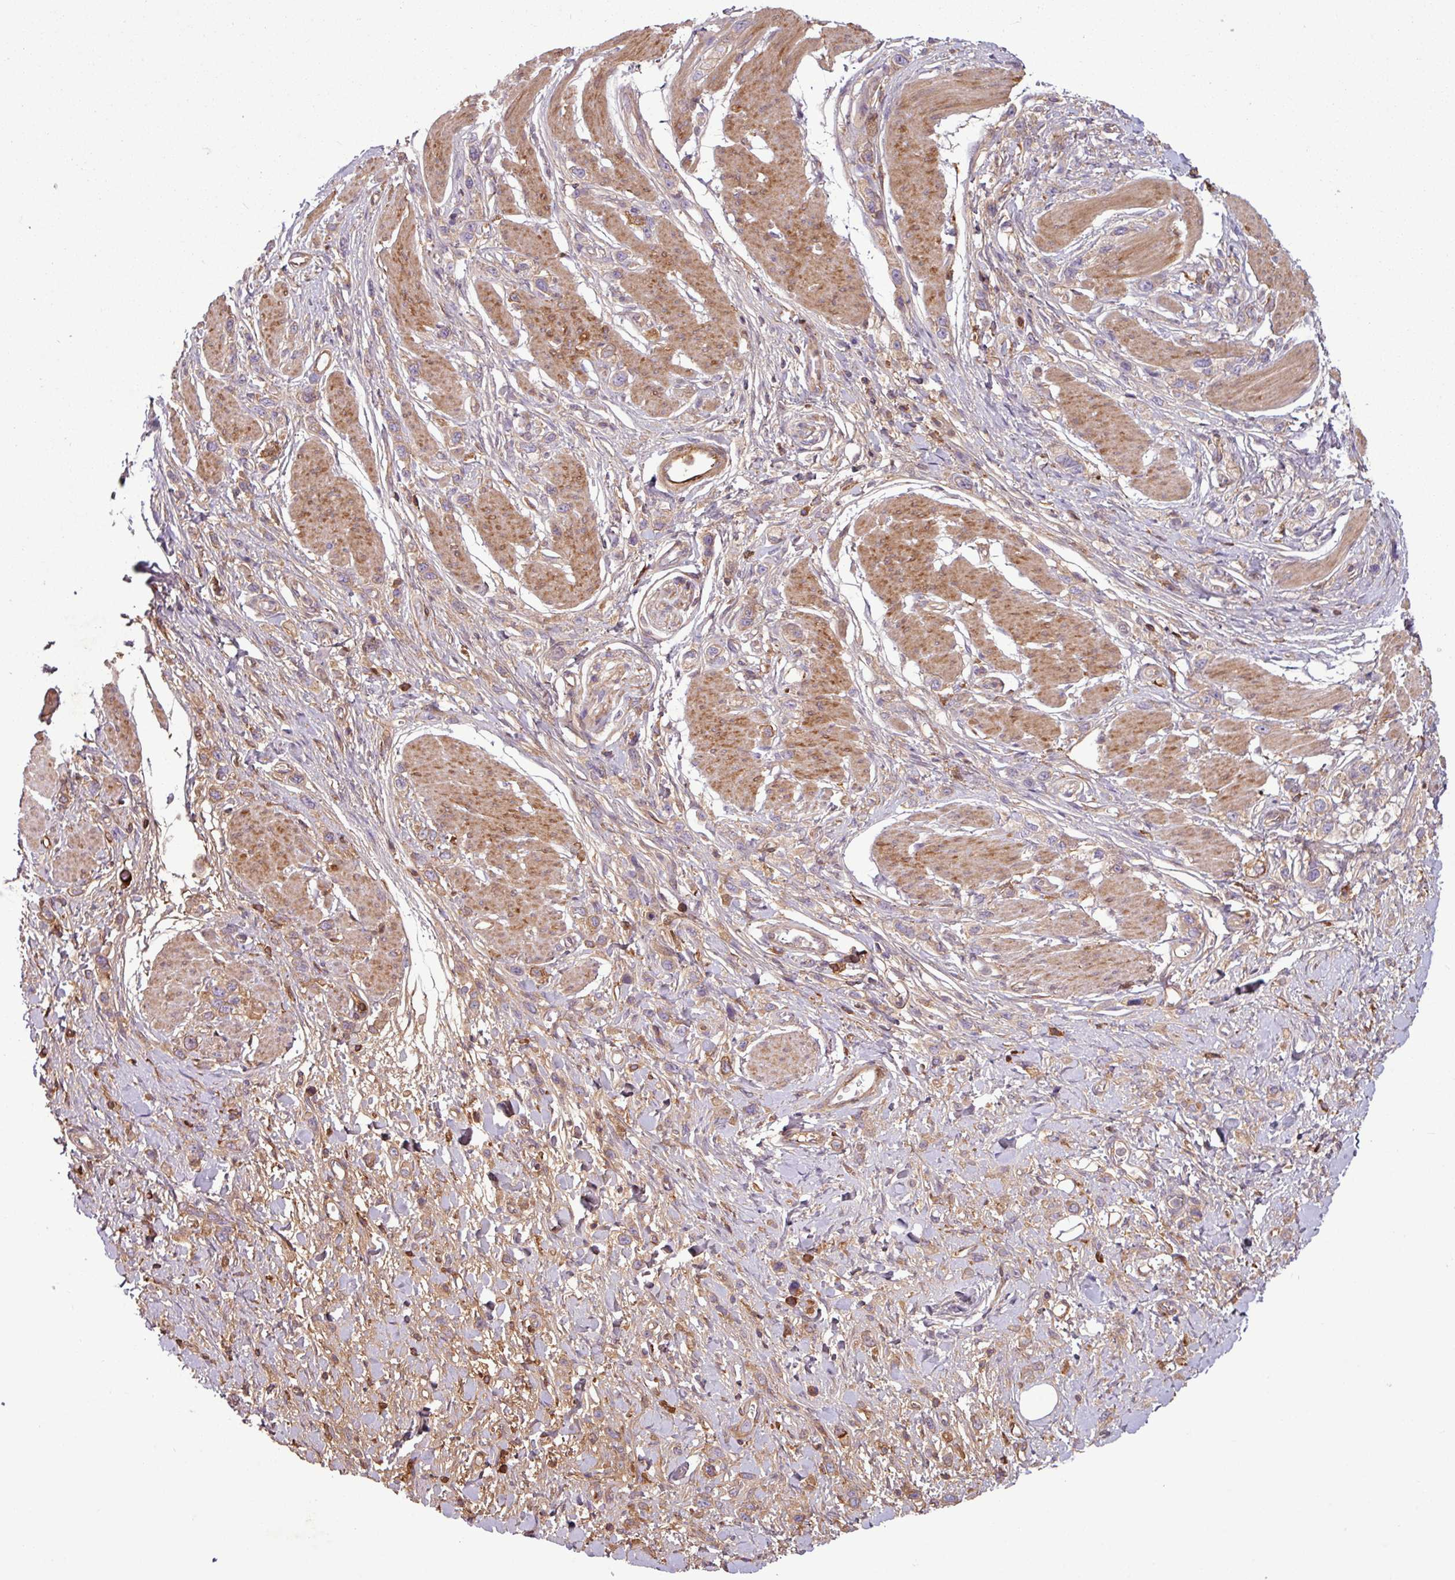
{"staining": {"intensity": "weak", "quantity": ">75%", "location": "cytoplasmic/membranous"}, "tissue": "stomach cancer", "cell_type": "Tumor cells", "image_type": "cancer", "snomed": [{"axis": "morphology", "description": "Adenocarcinoma, NOS"}, {"axis": "topography", "description": "Stomach"}], "caption": "Immunohistochemical staining of stomach adenocarcinoma demonstrates low levels of weak cytoplasmic/membranous protein staining in approximately >75% of tumor cells.", "gene": "C4B", "patient": {"sex": "female", "age": 65}}